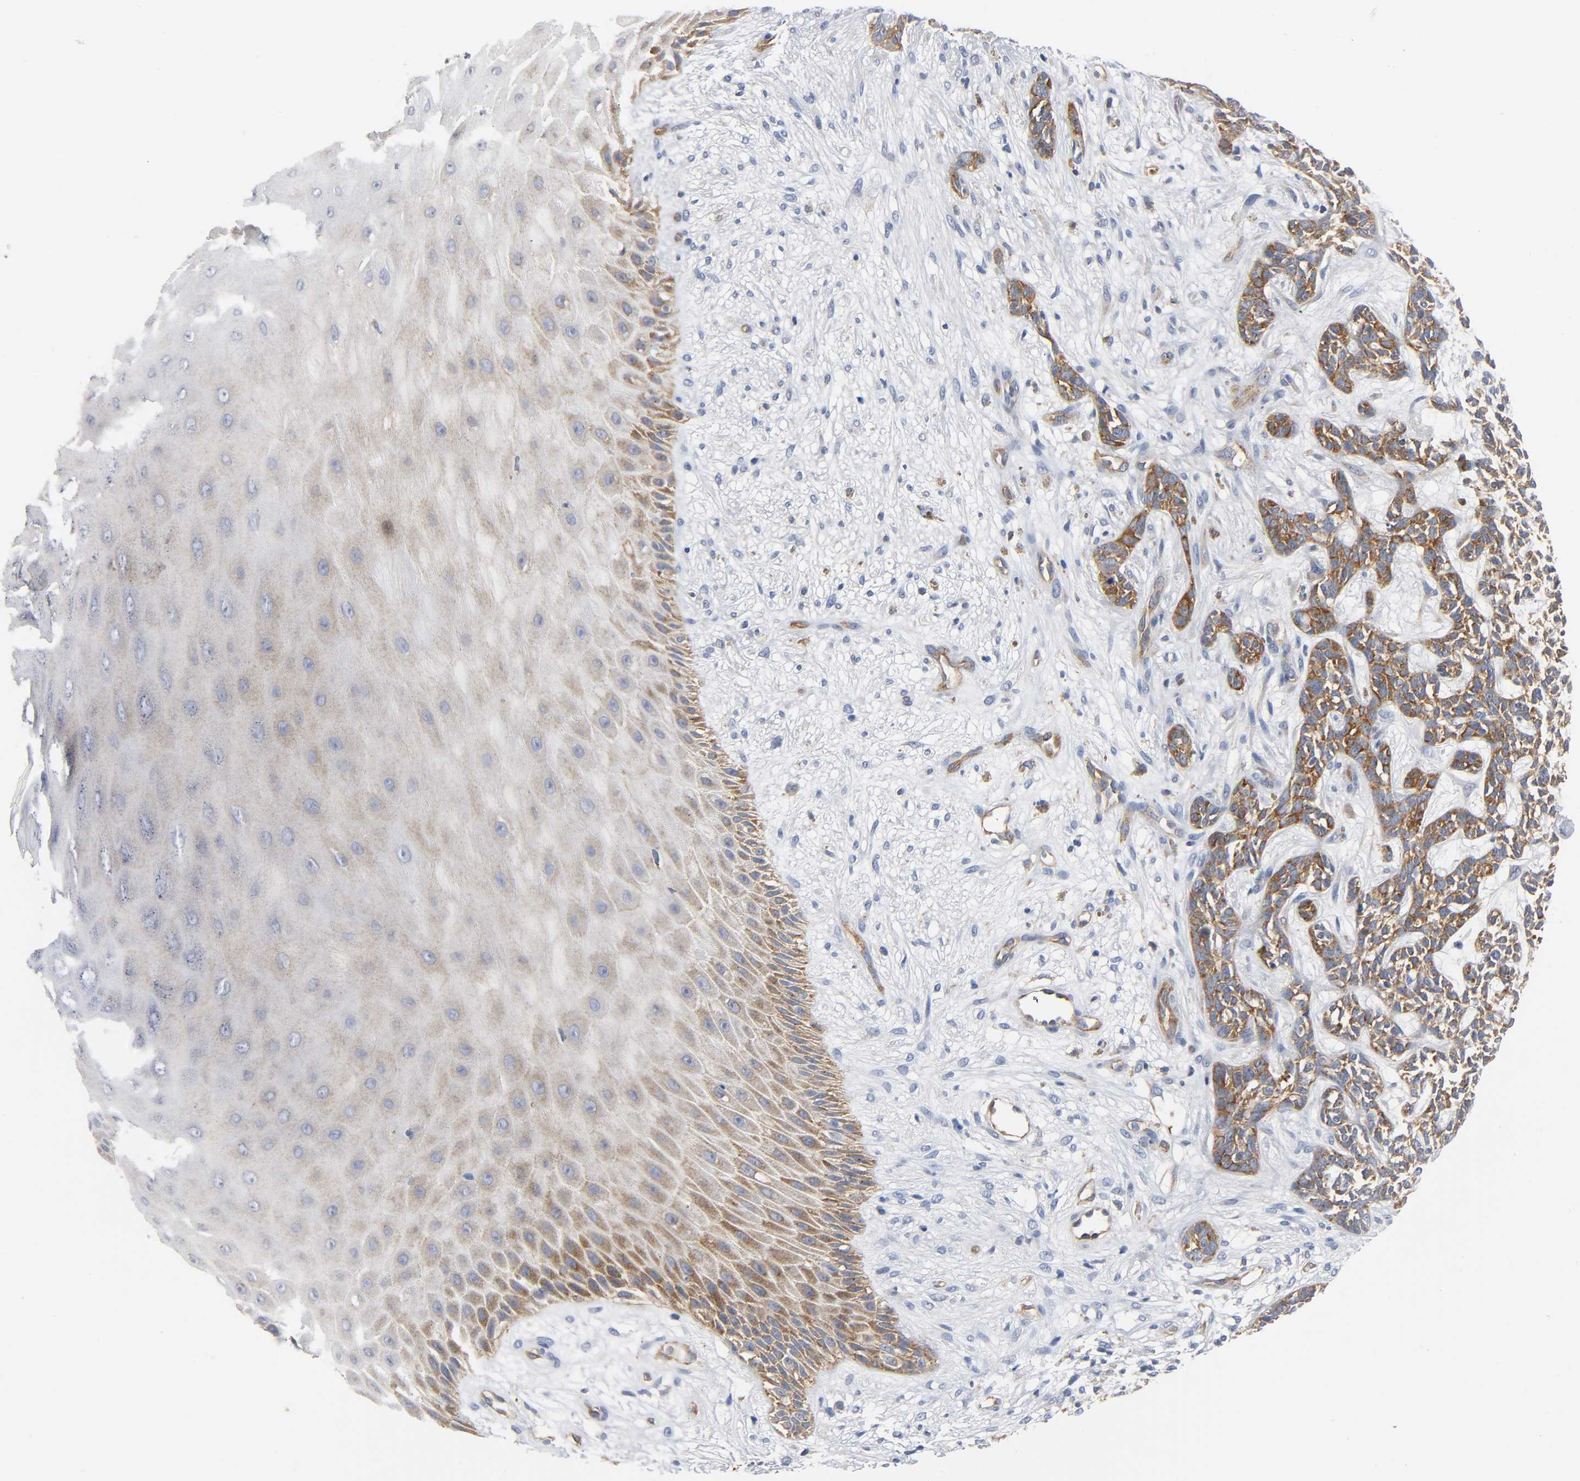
{"staining": {"intensity": "moderate", "quantity": ">75%", "location": "cytoplasmic/membranous"}, "tissue": "skin cancer", "cell_type": "Tumor cells", "image_type": "cancer", "snomed": [{"axis": "morphology", "description": "Basal cell carcinoma"}, {"axis": "topography", "description": "Skin"}], "caption": "High-magnification brightfield microscopy of skin cancer stained with DAB (3,3'-diaminobenzidine) (brown) and counterstained with hematoxylin (blue). tumor cells exhibit moderate cytoplasmic/membranous expression is seen in about>75% of cells.", "gene": "CD2AP", "patient": {"sex": "female", "age": 84}}